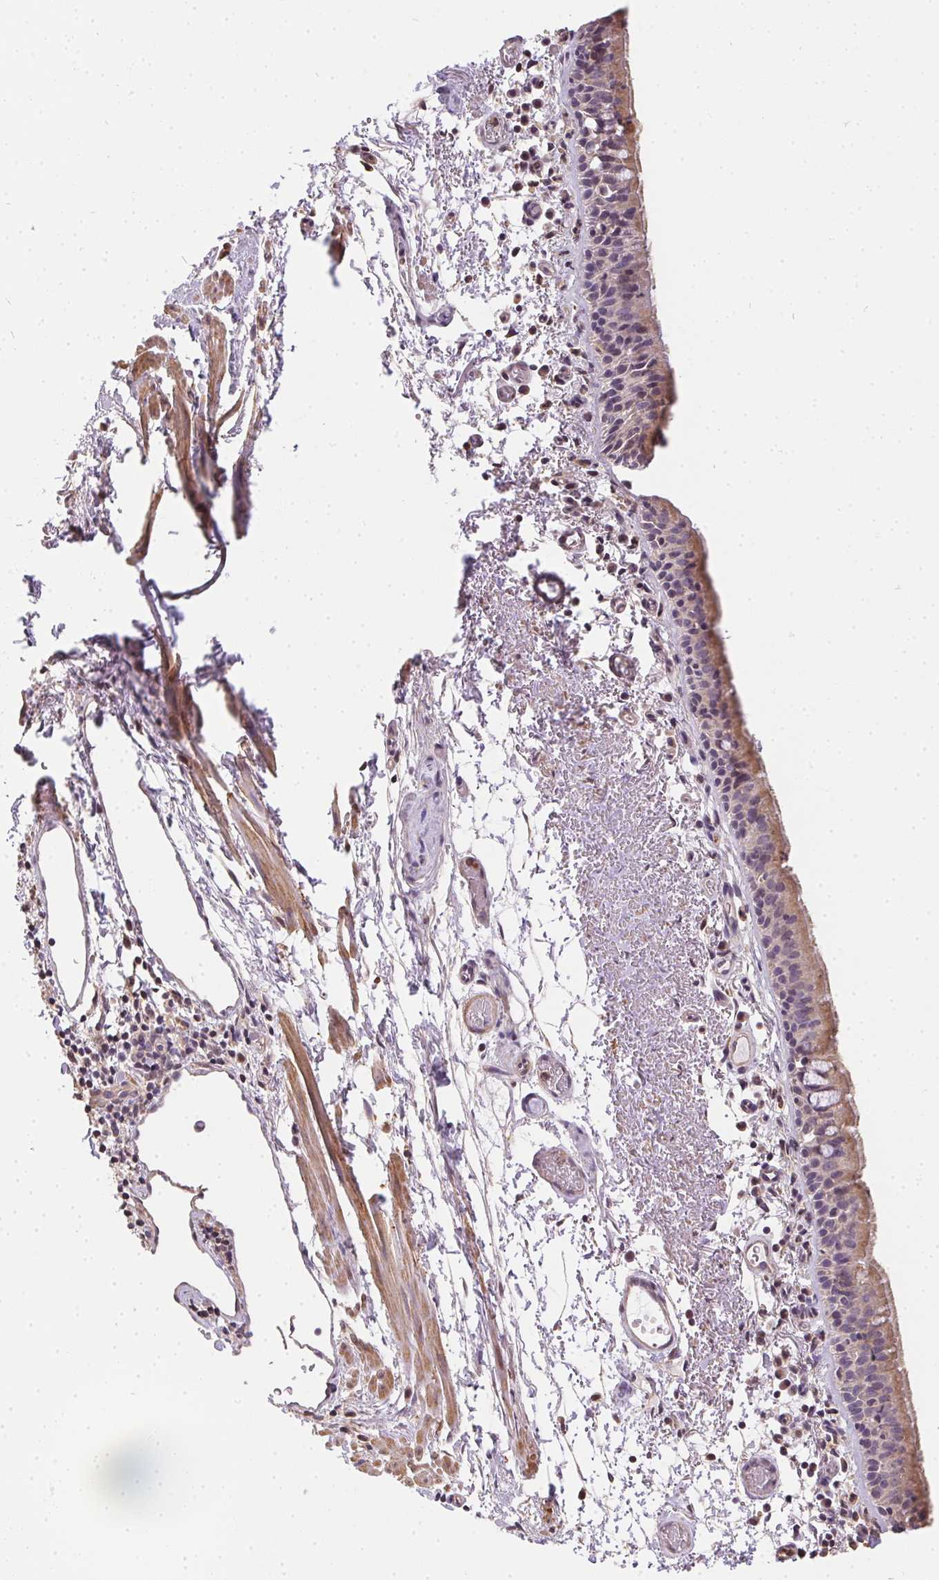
{"staining": {"intensity": "moderate", "quantity": "25%-75%", "location": "cytoplasmic/membranous"}, "tissue": "bronchus", "cell_type": "Respiratory epithelial cells", "image_type": "normal", "snomed": [{"axis": "morphology", "description": "Normal tissue, NOS"}, {"axis": "morphology", "description": "Adenocarcinoma, NOS"}, {"axis": "topography", "description": "Bronchus"}], "caption": "Immunohistochemical staining of unremarkable human bronchus shows medium levels of moderate cytoplasmic/membranous staining in approximately 25%-75% of respiratory epithelial cells. (DAB (3,3'-diaminobenzidine) IHC, brown staining for protein, blue staining for nuclei).", "gene": "REV3L", "patient": {"sex": "male", "age": 68}}